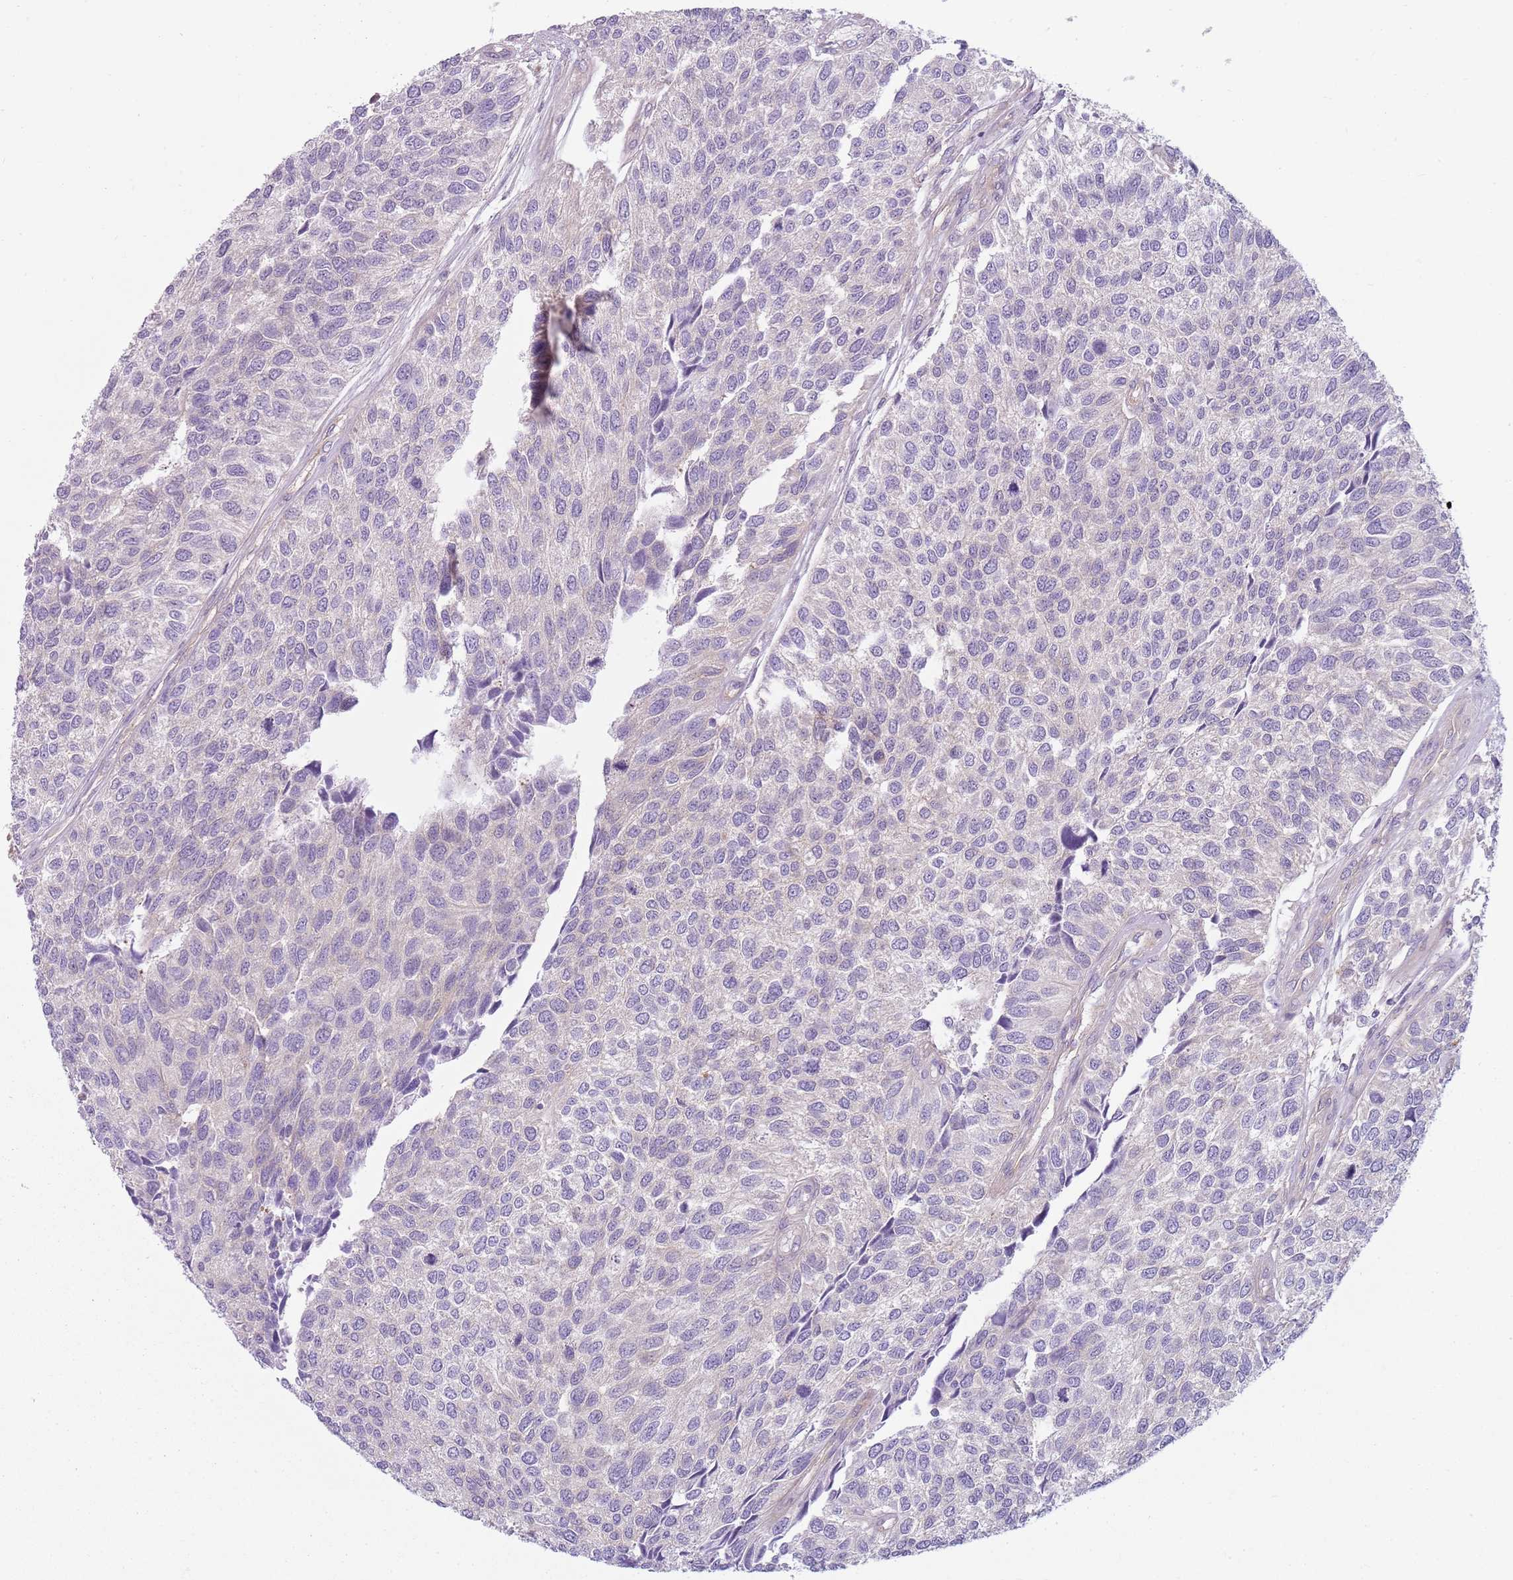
{"staining": {"intensity": "negative", "quantity": "none", "location": "none"}, "tissue": "urothelial cancer", "cell_type": "Tumor cells", "image_type": "cancer", "snomed": [{"axis": "morphology", "description": "Urothelial carcinoma, NOS"}, {"axis": "topography", "description": "Urinary bladder"}], "caption": "This is an immunohistochemistry histopathology image of urothelial cancer. There is no positivity in tumor cells.", "gene": "SNX1", "patient": {"sex": "male", "age": 55}}